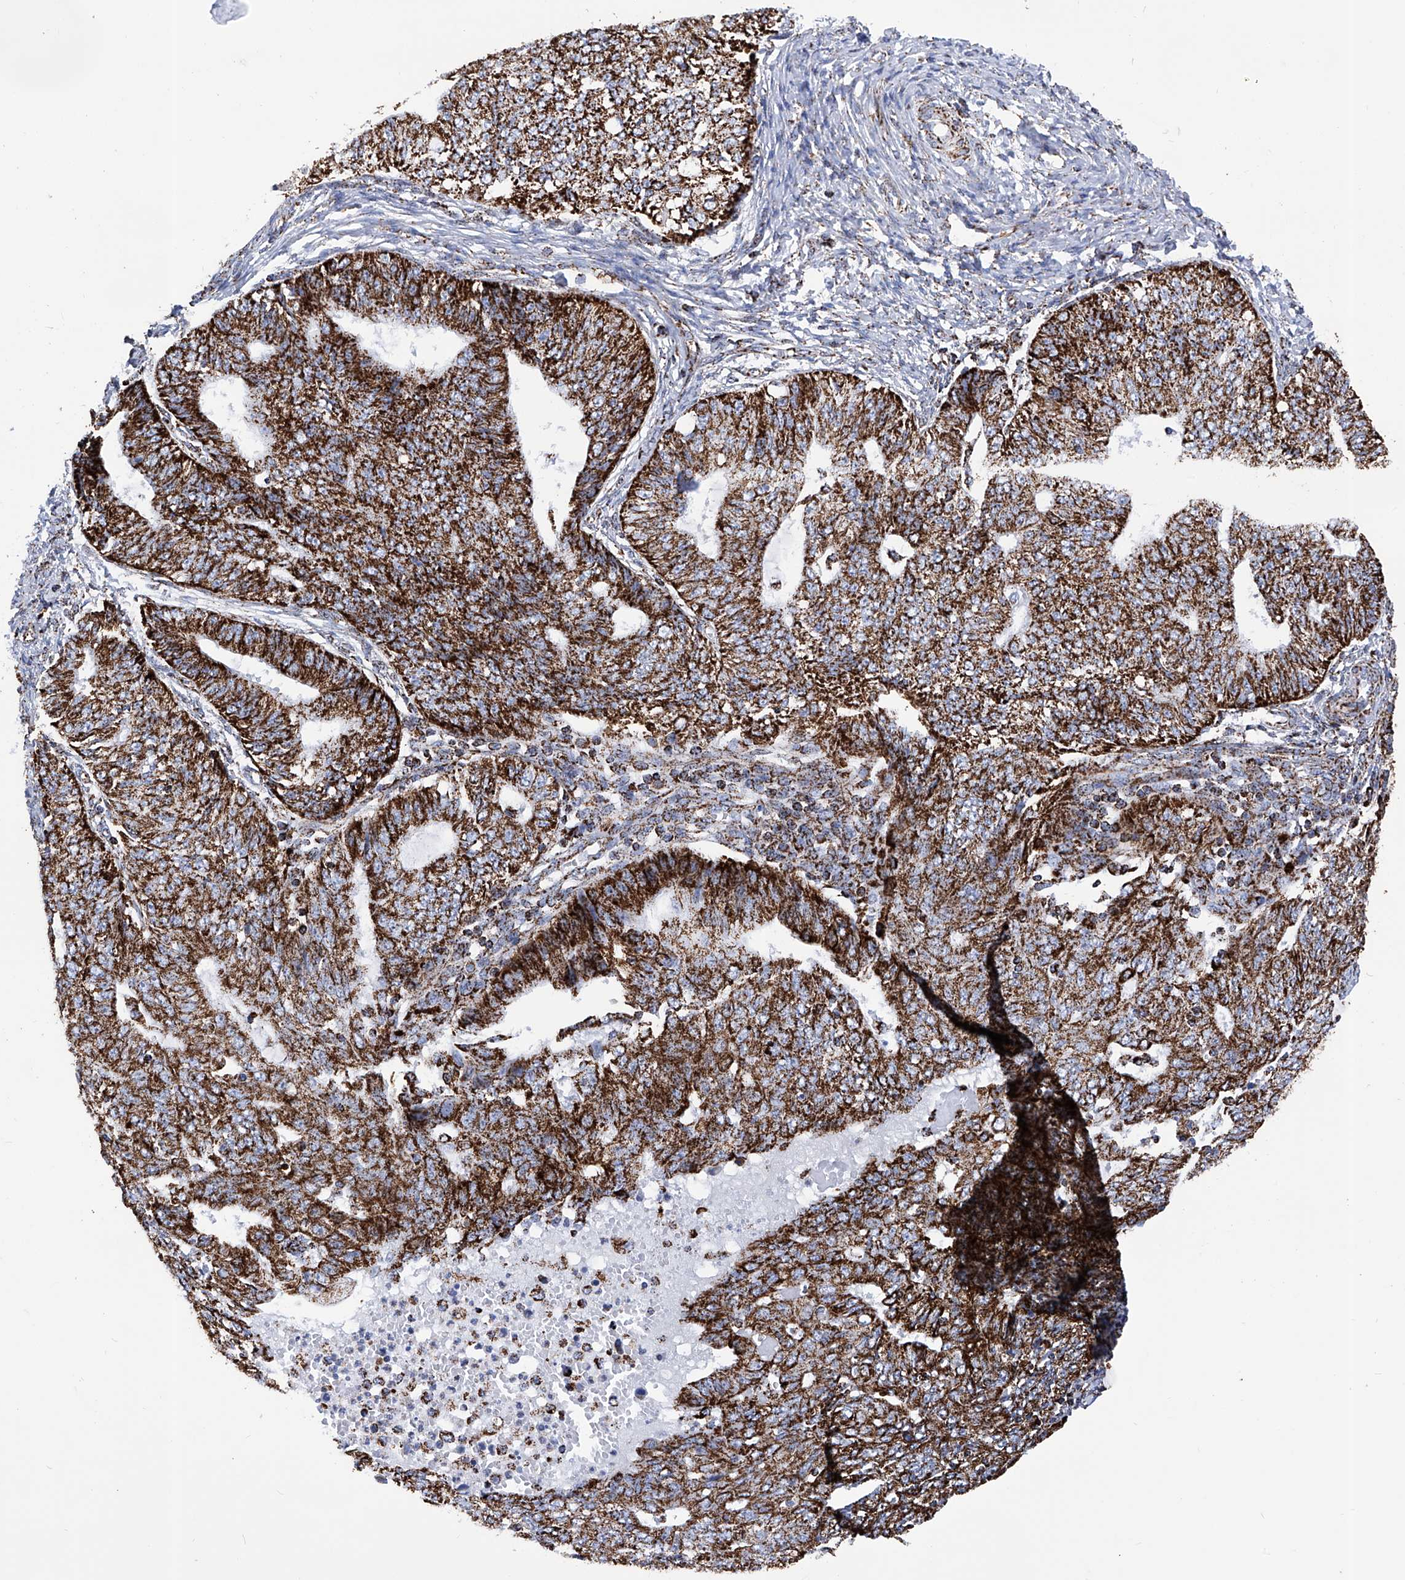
{"staining": {"intensity": "strong", "quantity": ">75%", "location": "cytoplasmic/membranous"}, "tissue": "endometrial cancer", "cell_type": "Tumor cells", "image_type": "cancer", "snomed": [{"axis": "morphology", "description": "Adenocarcinoma, NOS"}, {"axis": "topography", "description": "Endometrium"}], "caption": "Approximately >75% of tumor cells in endometrial cancer (adenocarcinoma) show strong cytoplasmic/membranous protein expression as visualized by brown immunohistochemical staining.", "gene": "ATP5PF", "patient": {"sex": "female", "age": 32}}